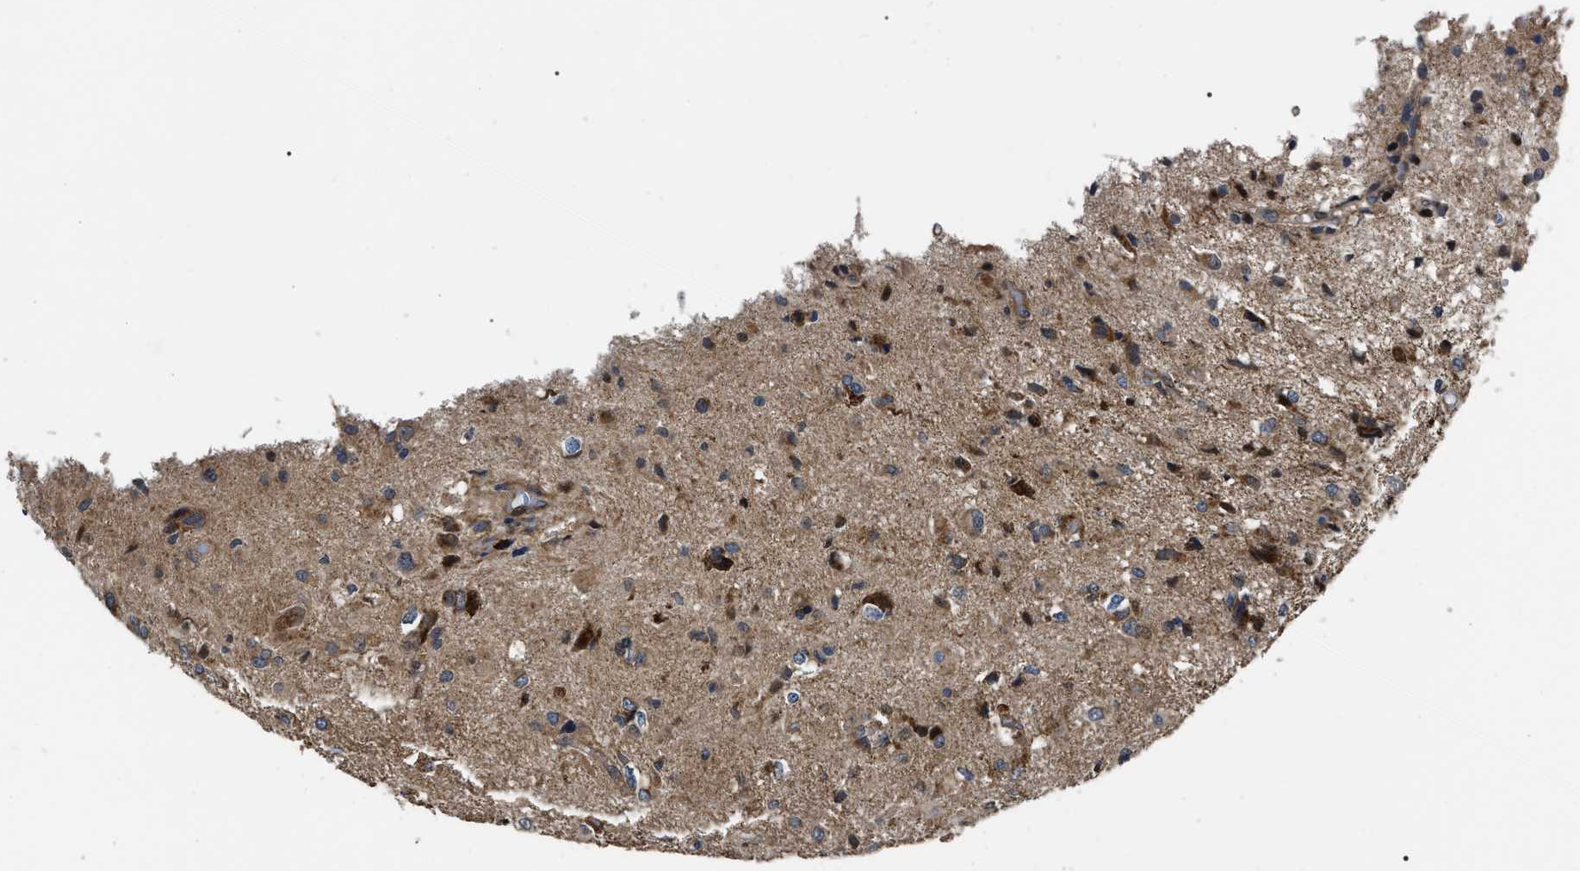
{"staining": {"intensity": "moderate", "quantity": ">75%", "location": "cytoplasmic/membranous"}, "tissue": "glioma", "cell_type": "Tumor cells", "image_type": "cancer", "snomed": [{"axis": "morphology", "description": "Glioma, malignant, High grade"}, {"axis": "topography", "description": "Brain"}], "caption": "High-power microscopy captured an IHC micrograph of malignant high-grade glioma, revealing moderate cytoplasmic/membranous positivity in about >75% of tumor cells. The staining was performed using DAB to visualize the protein expression in brown, while the nuclei were stained in blue with hematoxylin (Magnification: 20x).", "gene": "PPWD1", "patient": {"sex": "female", "age": 59}}